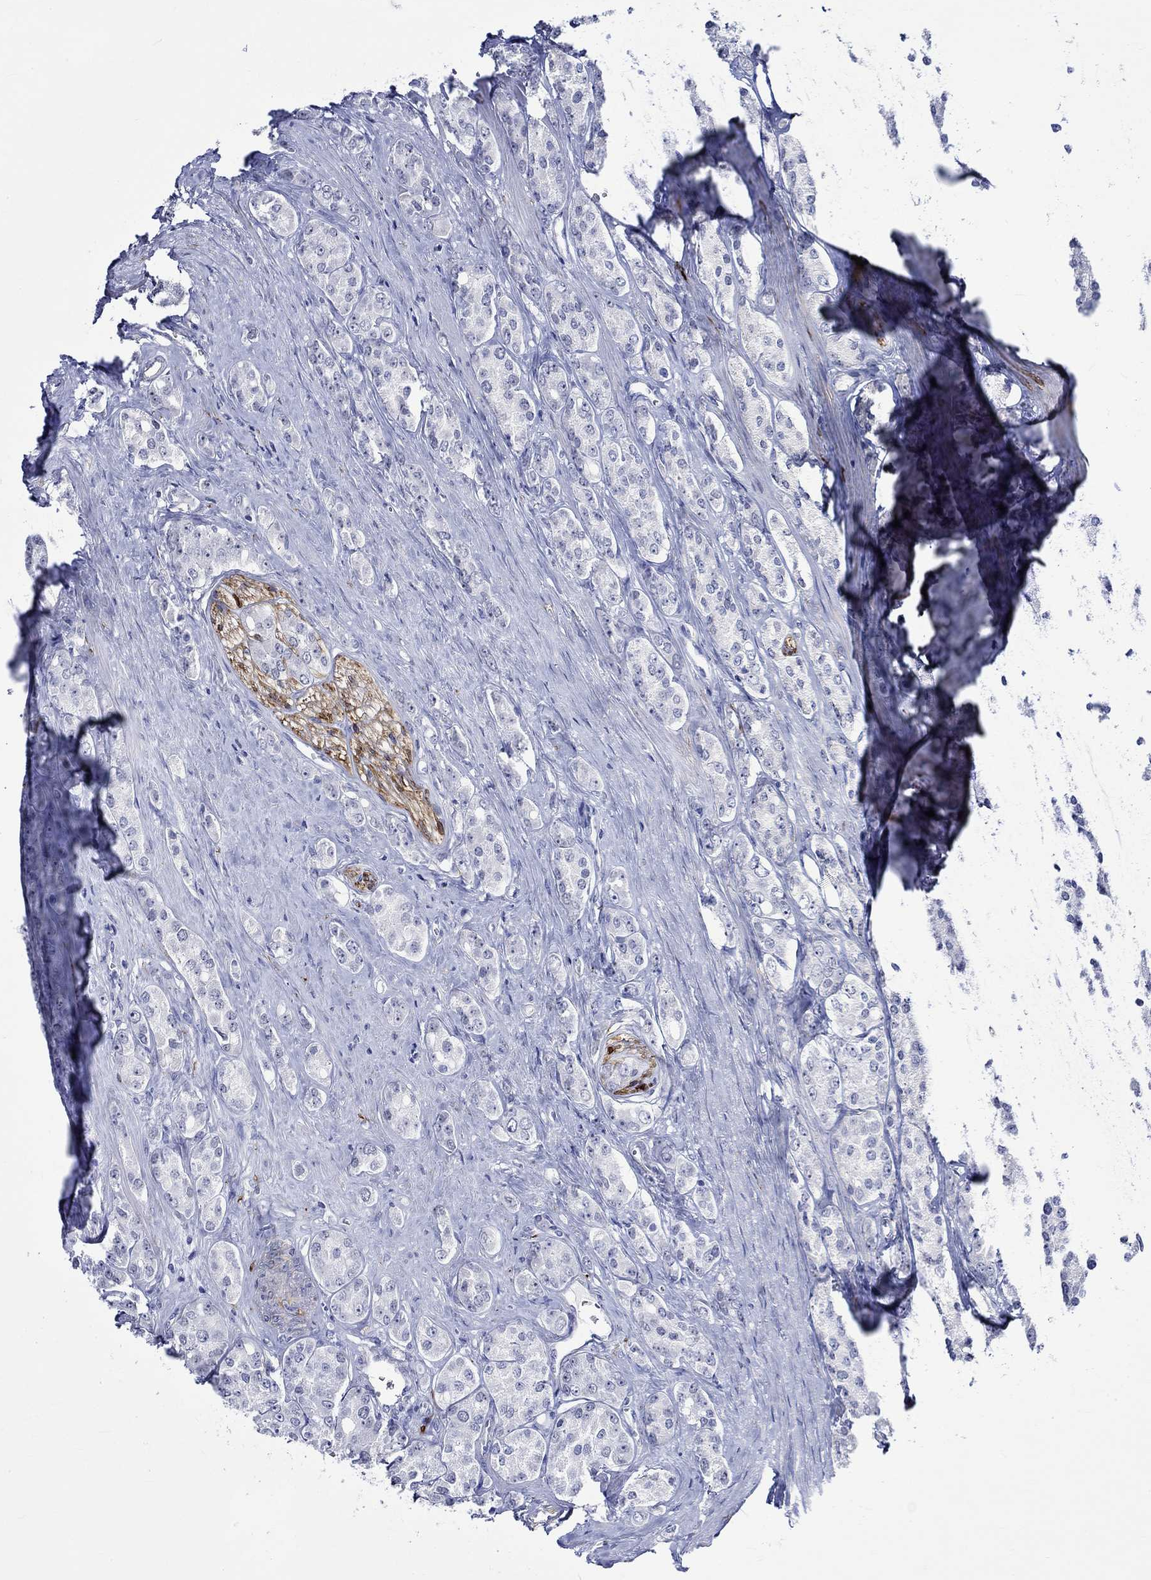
{"staining": {"intensity": "negative", "quantity": "none", "location": "none"}, "tissue": "prostate cancer", "cell_type": "Tumor cells", "image_type": "cancer", "snomed": [{"axis": "morphology", "description": "Adenocarcinoma, NOS"}, {"axis": "topography", "description": "Prostate"}], "caption": "IHC of prostate adenocarcinoma displays no positivity in tumor cells.", "gene": "CRYAB", "patient": {"sex": "male", "age": 67}}